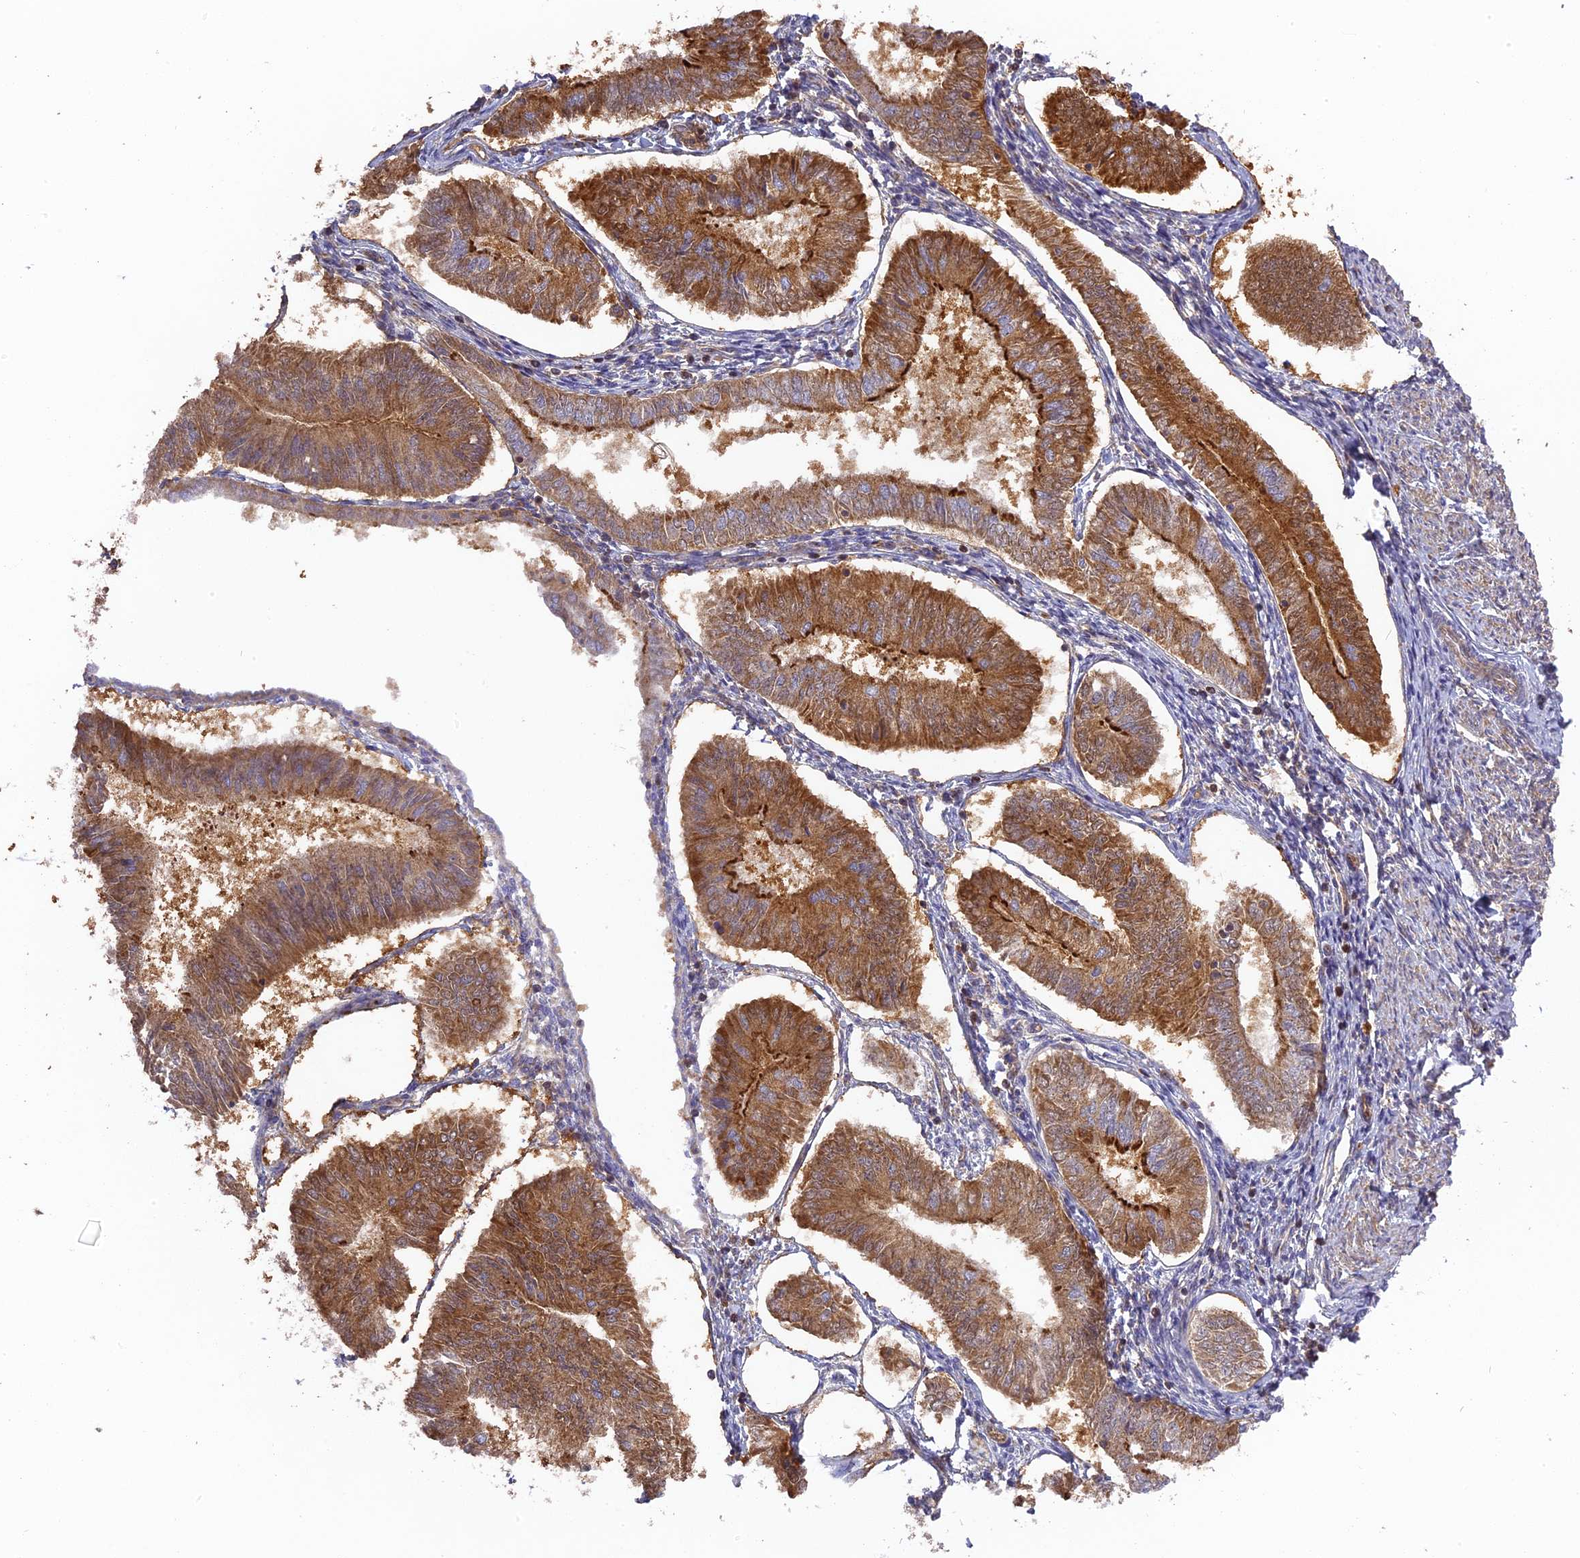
{"staining": {"intensity": "moderate", "quantity": ">75%", "location": "cytoplasmic/membranous"}, "tissue": "endometrial cancer", "cell_type": "Tumor cells", "image_type": "cancer", "snomed": [{"axis": "morphology", "description": "Adenocarcinoma, NOS"}, {"axis": "topography", "description": "Endometrium"}], "caption": "A brown stain highlights moderate cytoplasmic/membranous positivity of a protein in adenocarcinoma (endometrial) tumor cells.", "gene": "RPIA", "patient": {"sex": "female", "age": 58}}